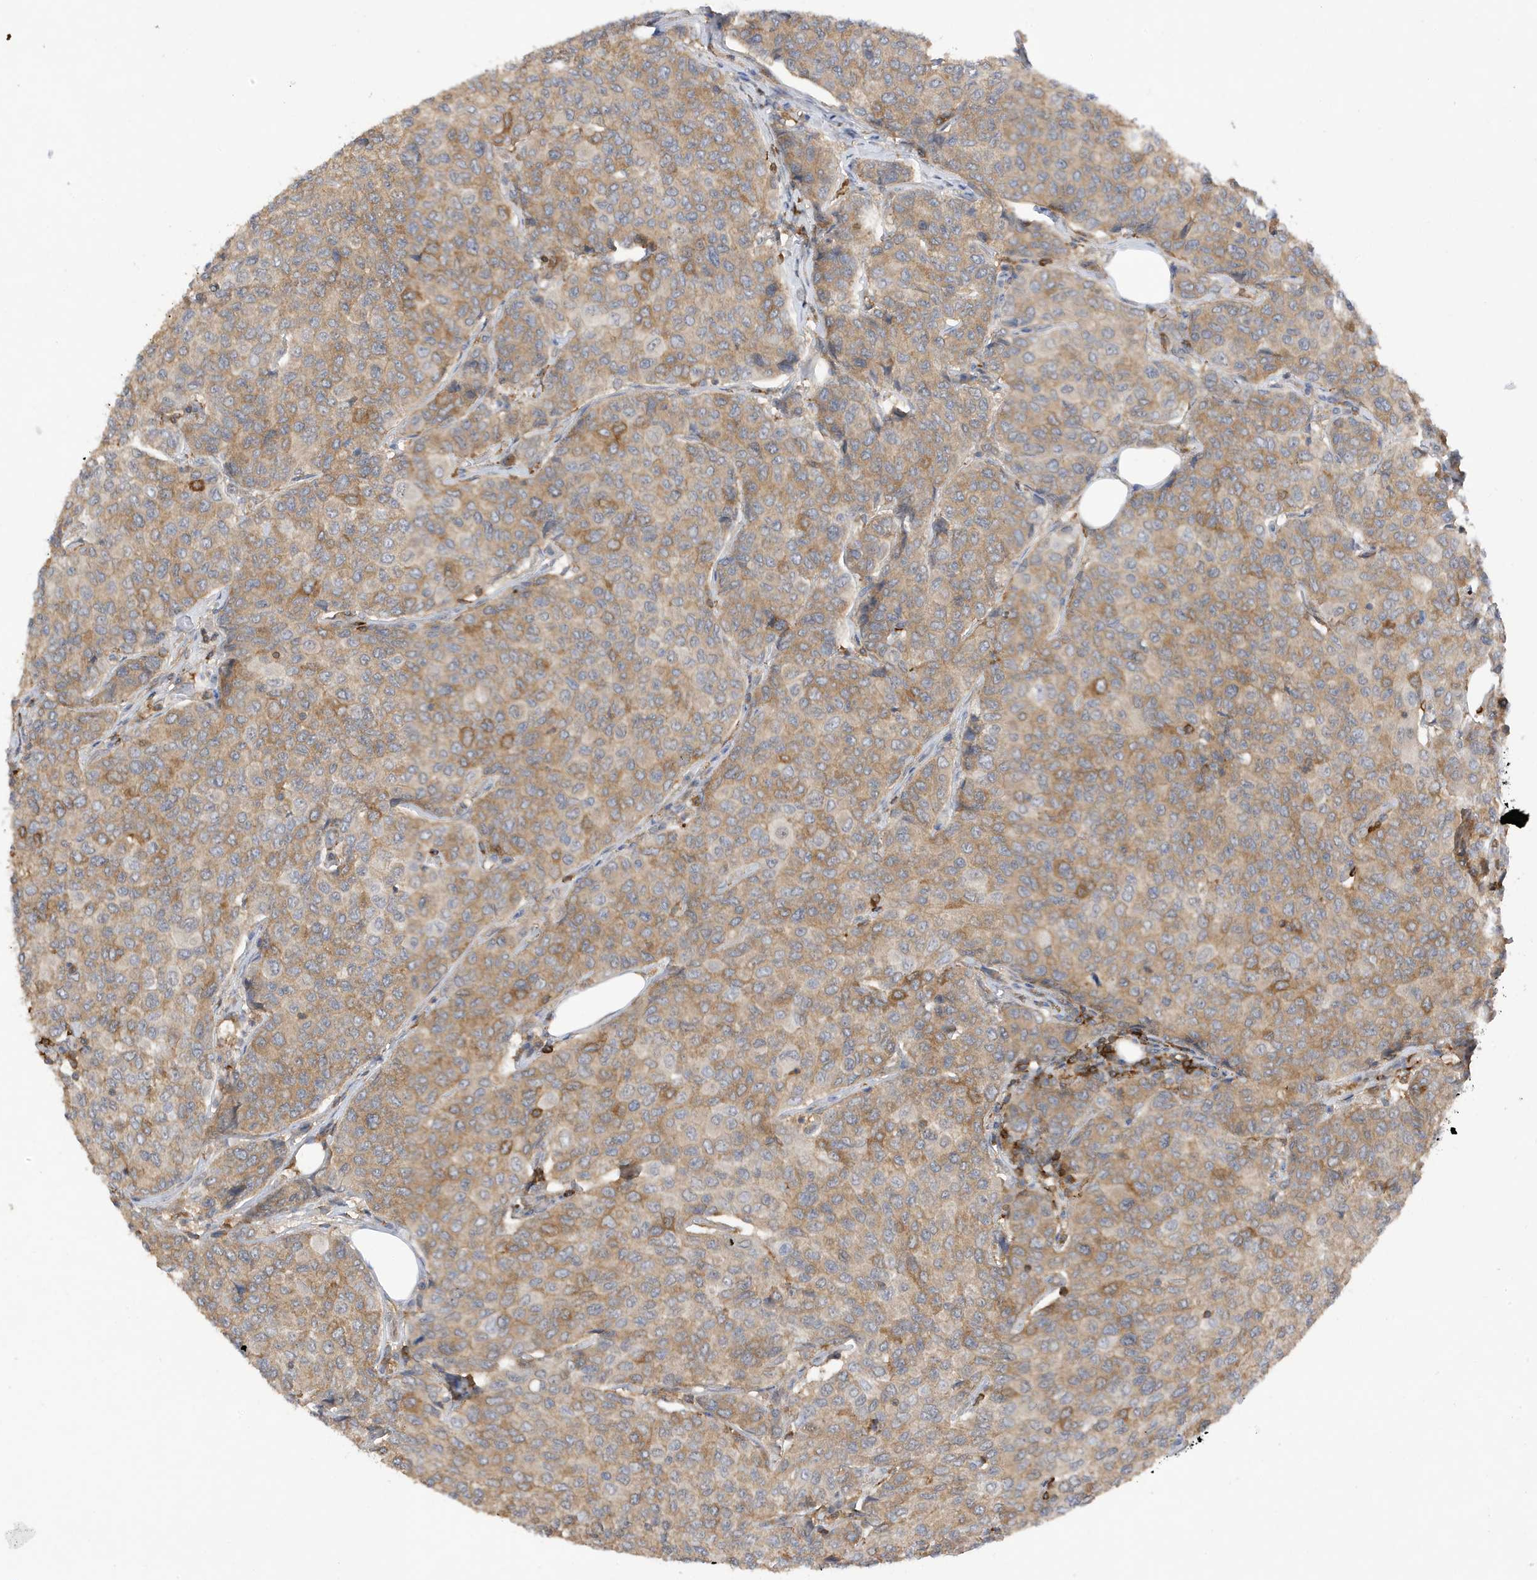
{"staining": {"intensity": "moderate", "quantity": ">75%", "location": "cytoplasmic/membranous"}, "tissue": "breast cancer", "cell_type": "Tumor cells", "image_type": "cancer", "snomed": [{"axis": "morphology", "description": "Duct carcinoma"}, {"axis": "topography", "description": "Breast"}], "caption": "Infiltrating ductal carcinoma (breast) stained for a protein (brown) demonstrates moderate cytoplasmic/membranous positive positivity in approximately >75% of tumor cells.", "gene": "PHACTR2", "patient": {"sex": "female", "age": 55}}